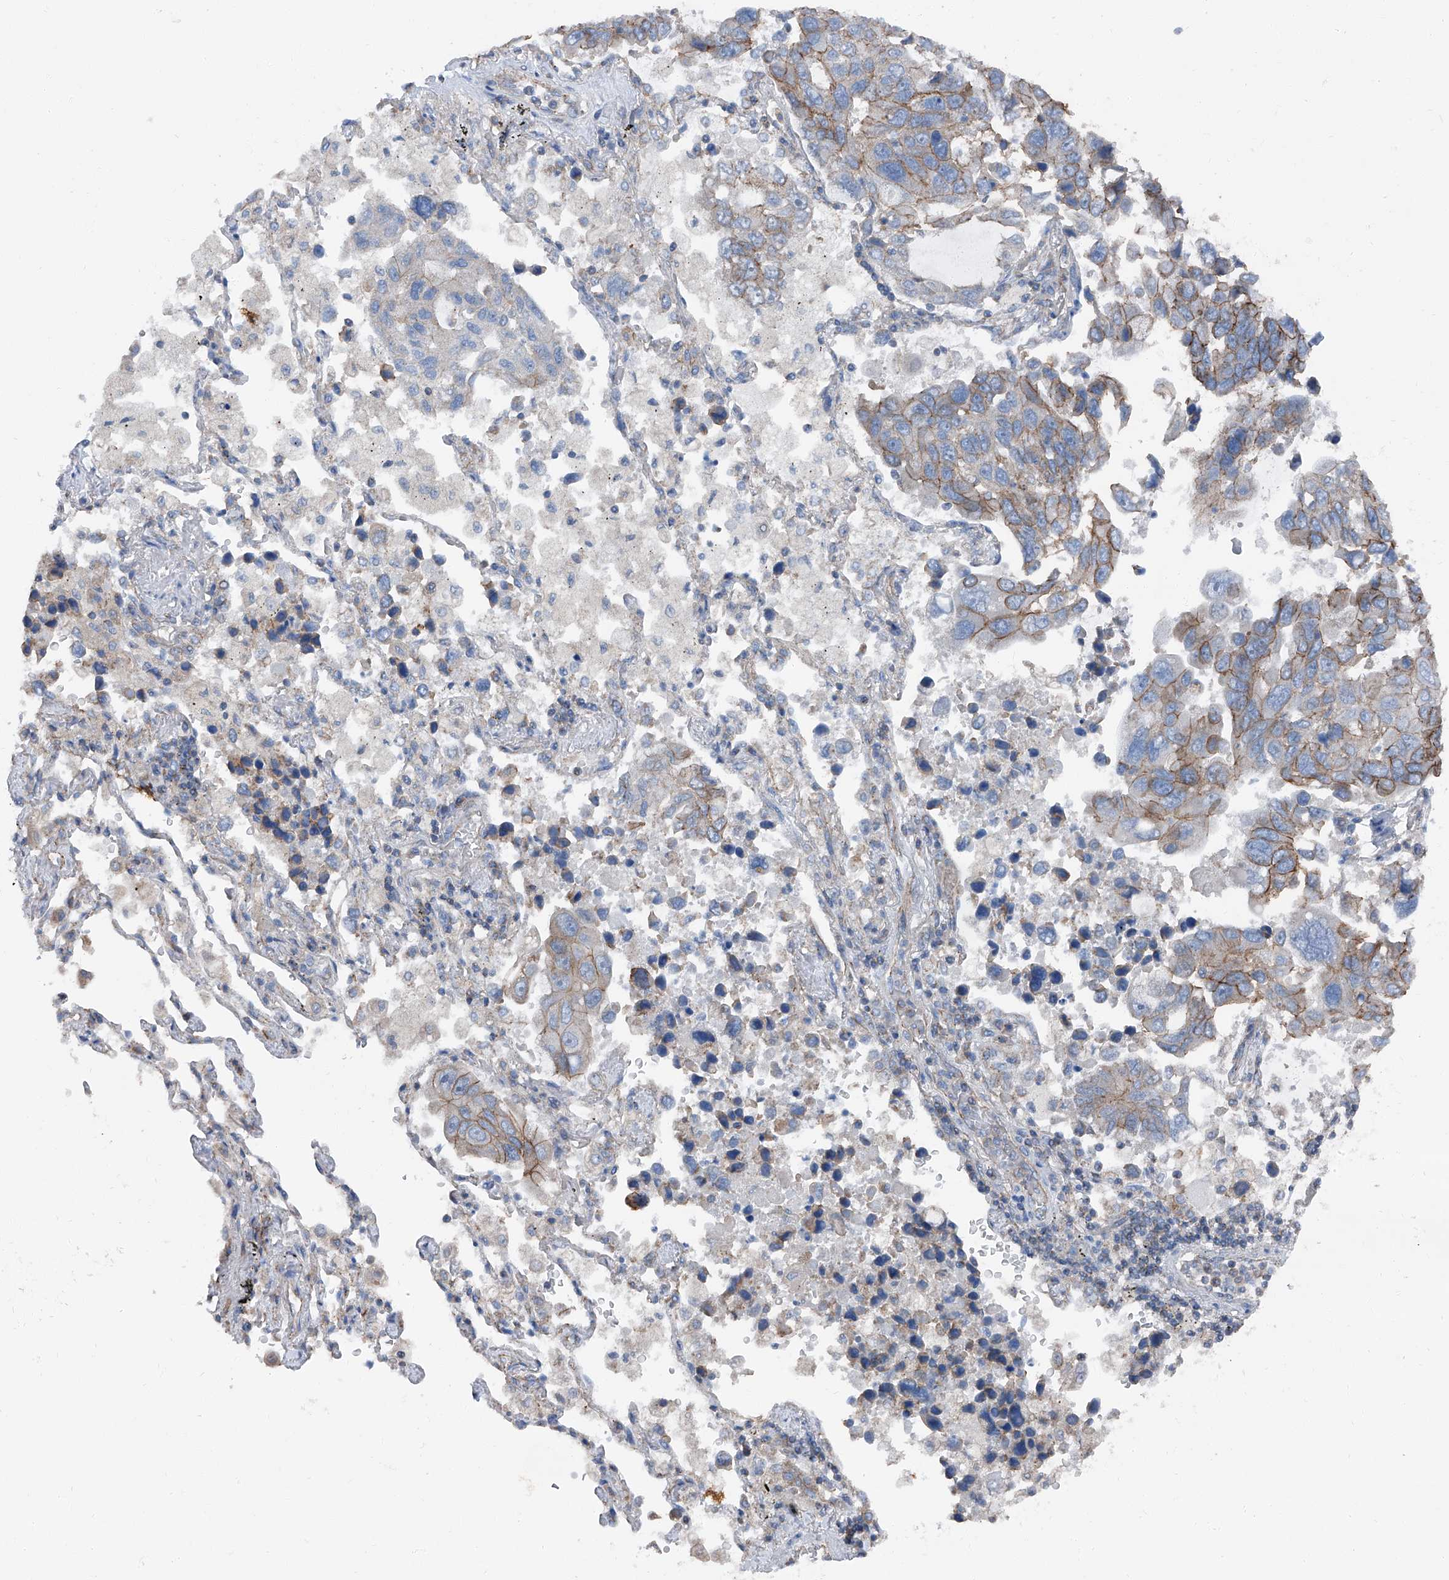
{"staining": {"intensity": "moderate", "quantity": "25%-75%", "location": "cytoplasmic/membranous"}, "tissue": "lung cancer", "cell_type": "Tumor cells", "image_type": "cancer", "snomed": [{"axis": "morphology", "description": "Adenocarcinoma, NOS"}, {"axis": "topography", "description": "Lung"}], "caption": "Moderate cytoplasmic/membranous protein staining is identified in approximately 25%-75% of tumor cells in adenocarcinoma (lung).", "gene": "GPR142", "patient": {"sex": "male", "age": 64}}